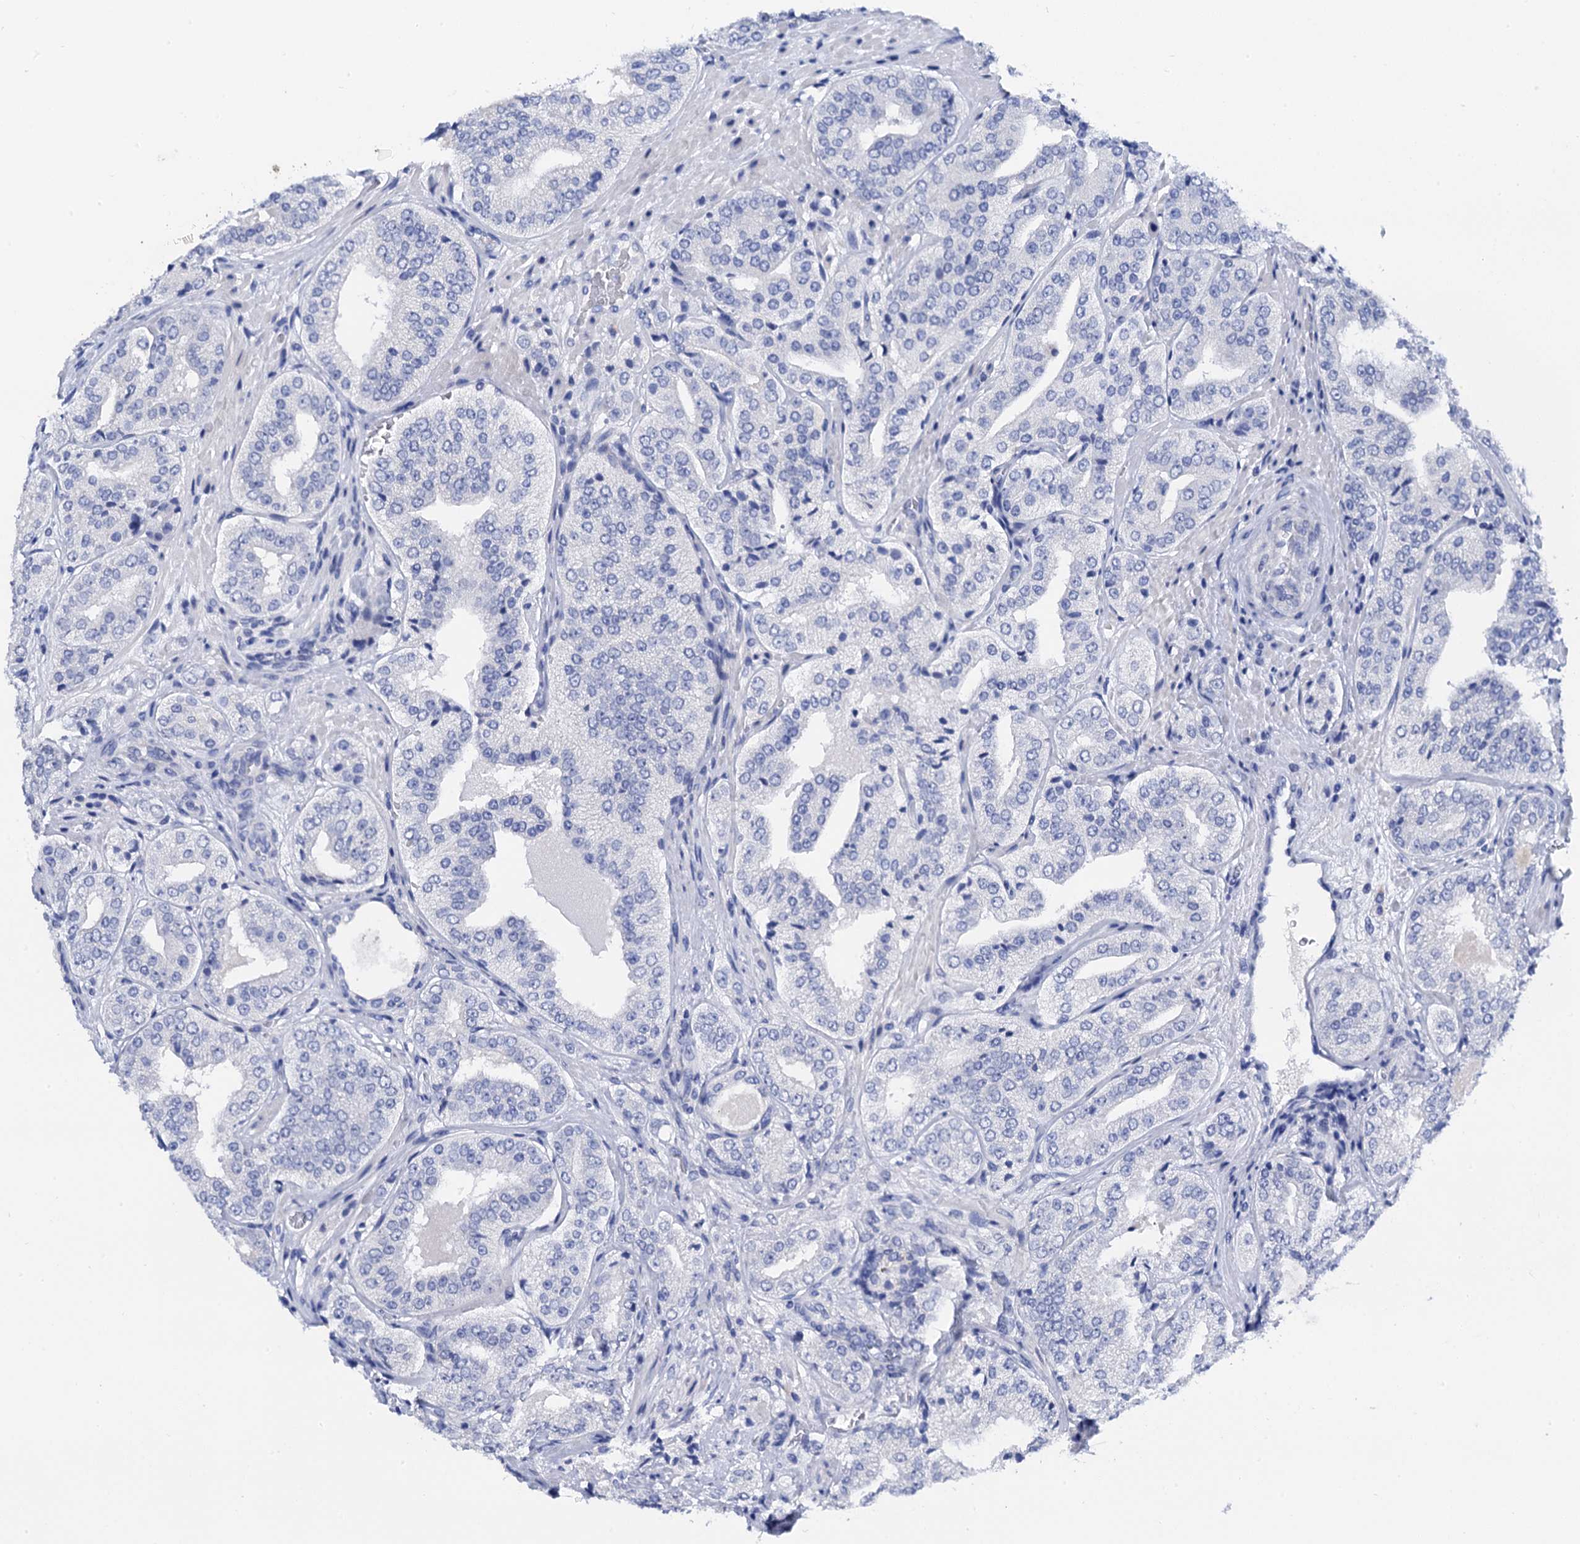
{"staining": {"intensity": "negative", "quantity": "none", "location": "none"}, "tissue": "prostate cancer", "cell_type": "Tumor cells", "image_type": "cancer", "snomed": [{"axis": "morphology", "description": "Adenocarcinoma, High grade"}, {"axis": "topography", "description": "Prostate"}], "caption": "Tumor cells are negative for brown protein staining in prostate cancer (high-grade adenocarcinoma).", "gene": "LYPD3", "patient": {"sex": "male", "age": 71}}